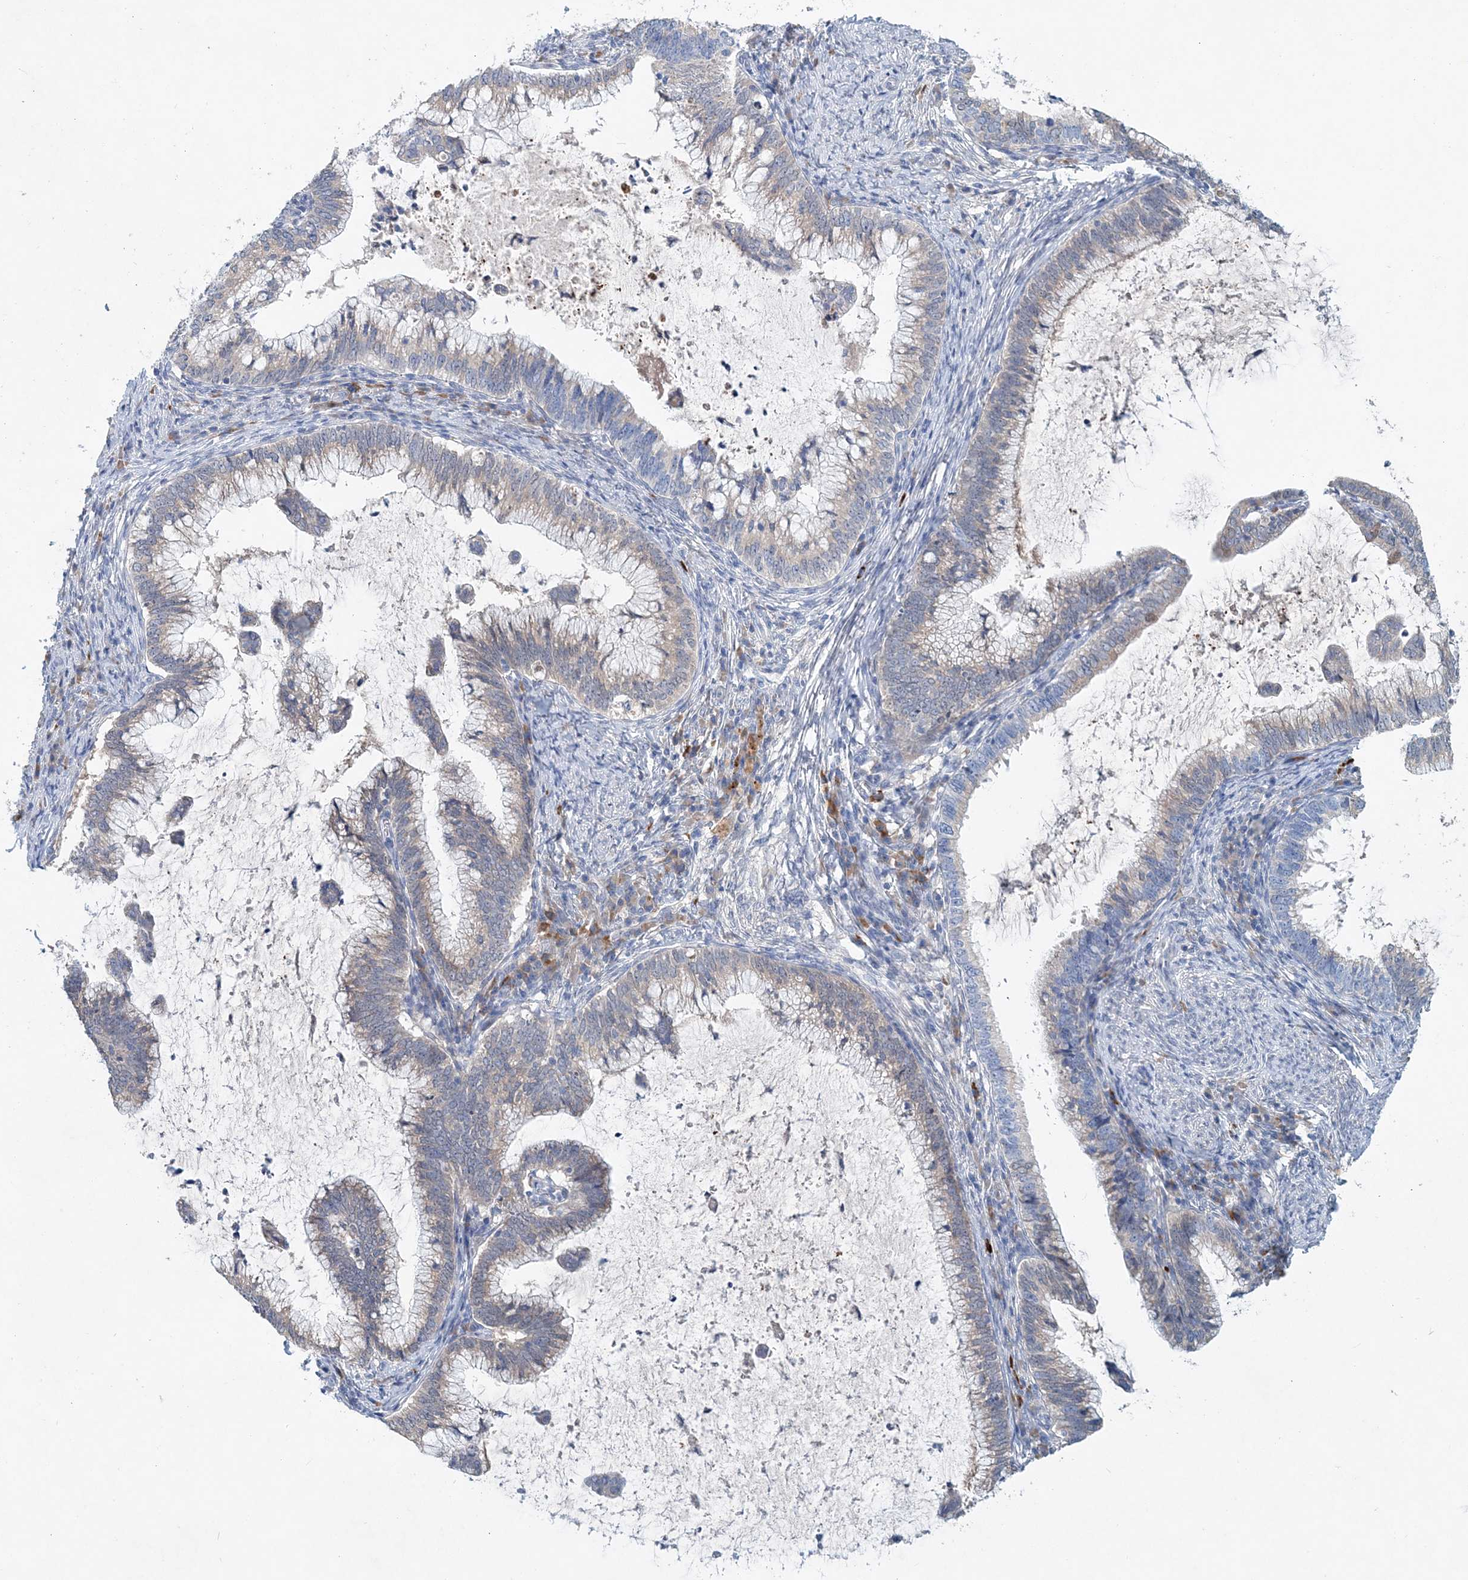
{"staining": {"intensity": "weak", "quantity": "<25%", "location": "cytoplasmic/membranous"}, "tissue": "cervical cancer", "cell_type": "Tumor cells", "image_type": "cancer", "snomed": [{"axis": "morphology", "description": "Adenocarcinoma, NOS"}, {"axis": "topography", "description": "Cervix"}], "caption": "Immunohistochemistry (IHC) image of cervical cancer (adenocarcinoma) stained for a protein (brown), which exhibits no expression in tumor cells.", "gene": "PFN2", "patient": {"sex": "female", "age": 36}}